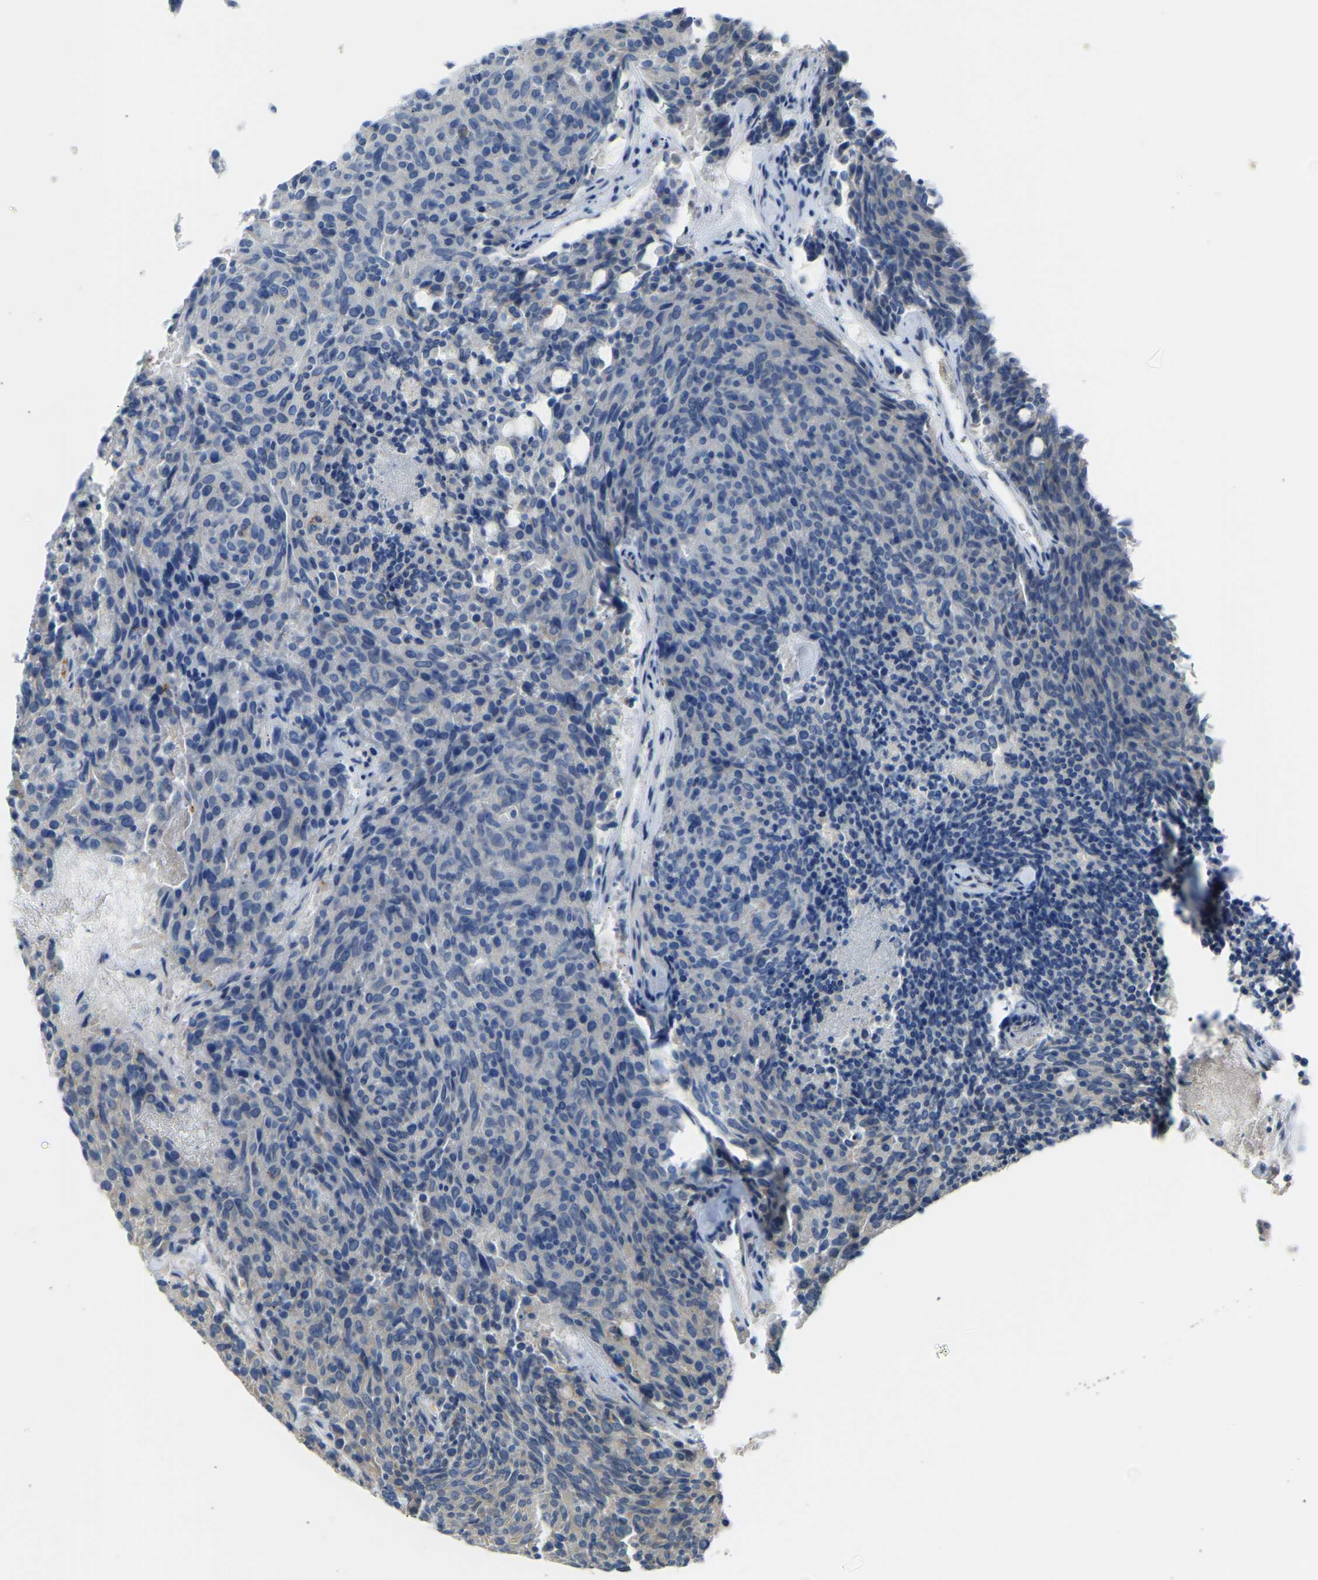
{"staining": {"intensity": "negative", "quantity": "none", "location": "none"}, "tissue": "carcinoid", "cell_type": "Tumor cells", "image_type": "cancer", "snomed": [{"axis": "morphology", "description": "Carcinoid, malignant, NOS"}, {"axis": "topography", "description": "Pancreas"}], "caption": "Human carcinoid (malignant) stained for a protein using immunohistochemistry (IHC) reveals no staining in tumor cells.", "gene": "RGP1", "patient": {"sex": "female", "age": 54}}